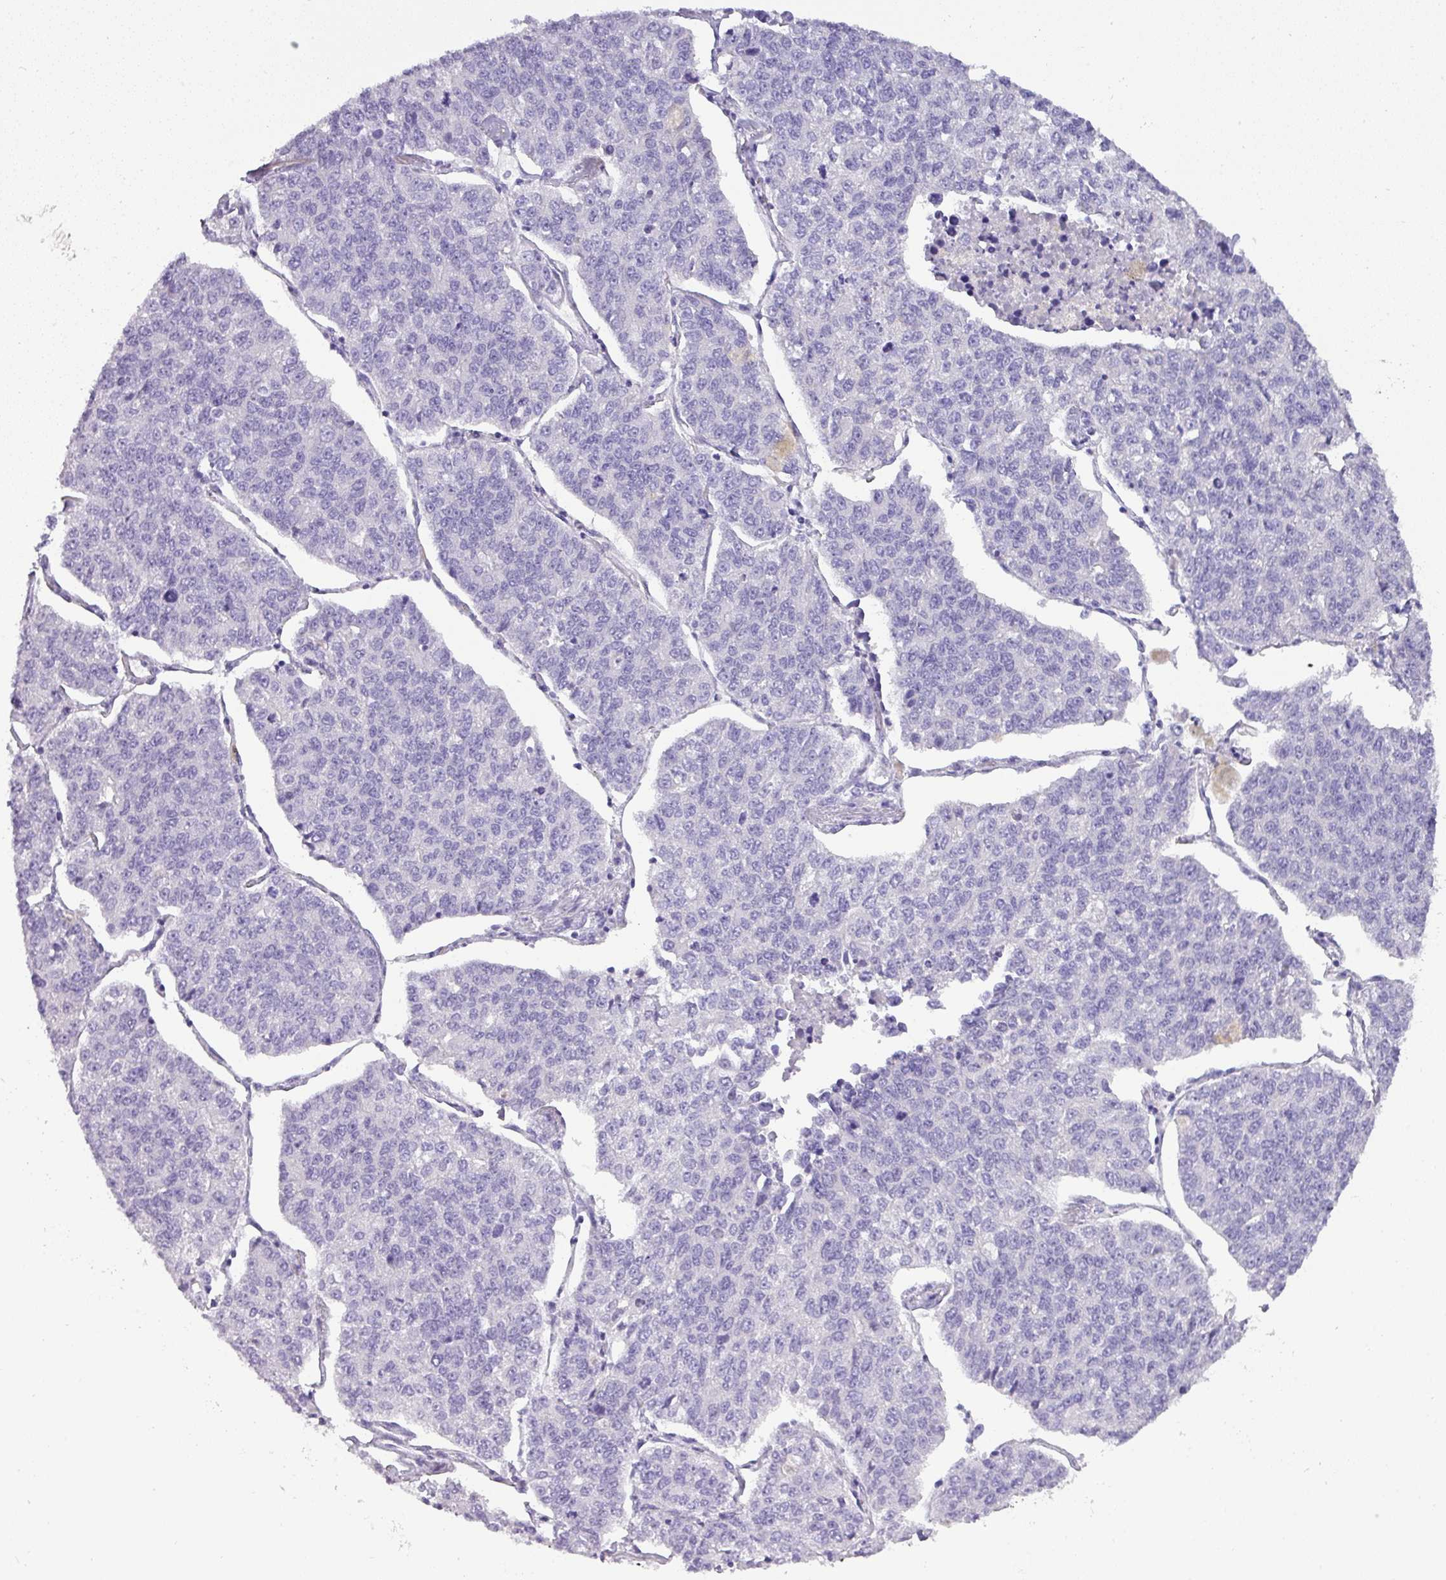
{"staining": {"intensity": "negative", "quantity": "none", "location": "none"}, "tissue": "lung cancer", "cell_type": "Tumor cells", "image_type": "cancer", "snomed": [{"axis": "morphology", "description": "Adenocarcinoma, NOS"}, {"axis": "topography", "description": "Lung"}], "caption": "Immunohistochemistry (IHC) of lung cancer reveals no staining in tumor cells.", "gene": "ENSG00000273748", "patient": {"sex": "male", "age": 49}}